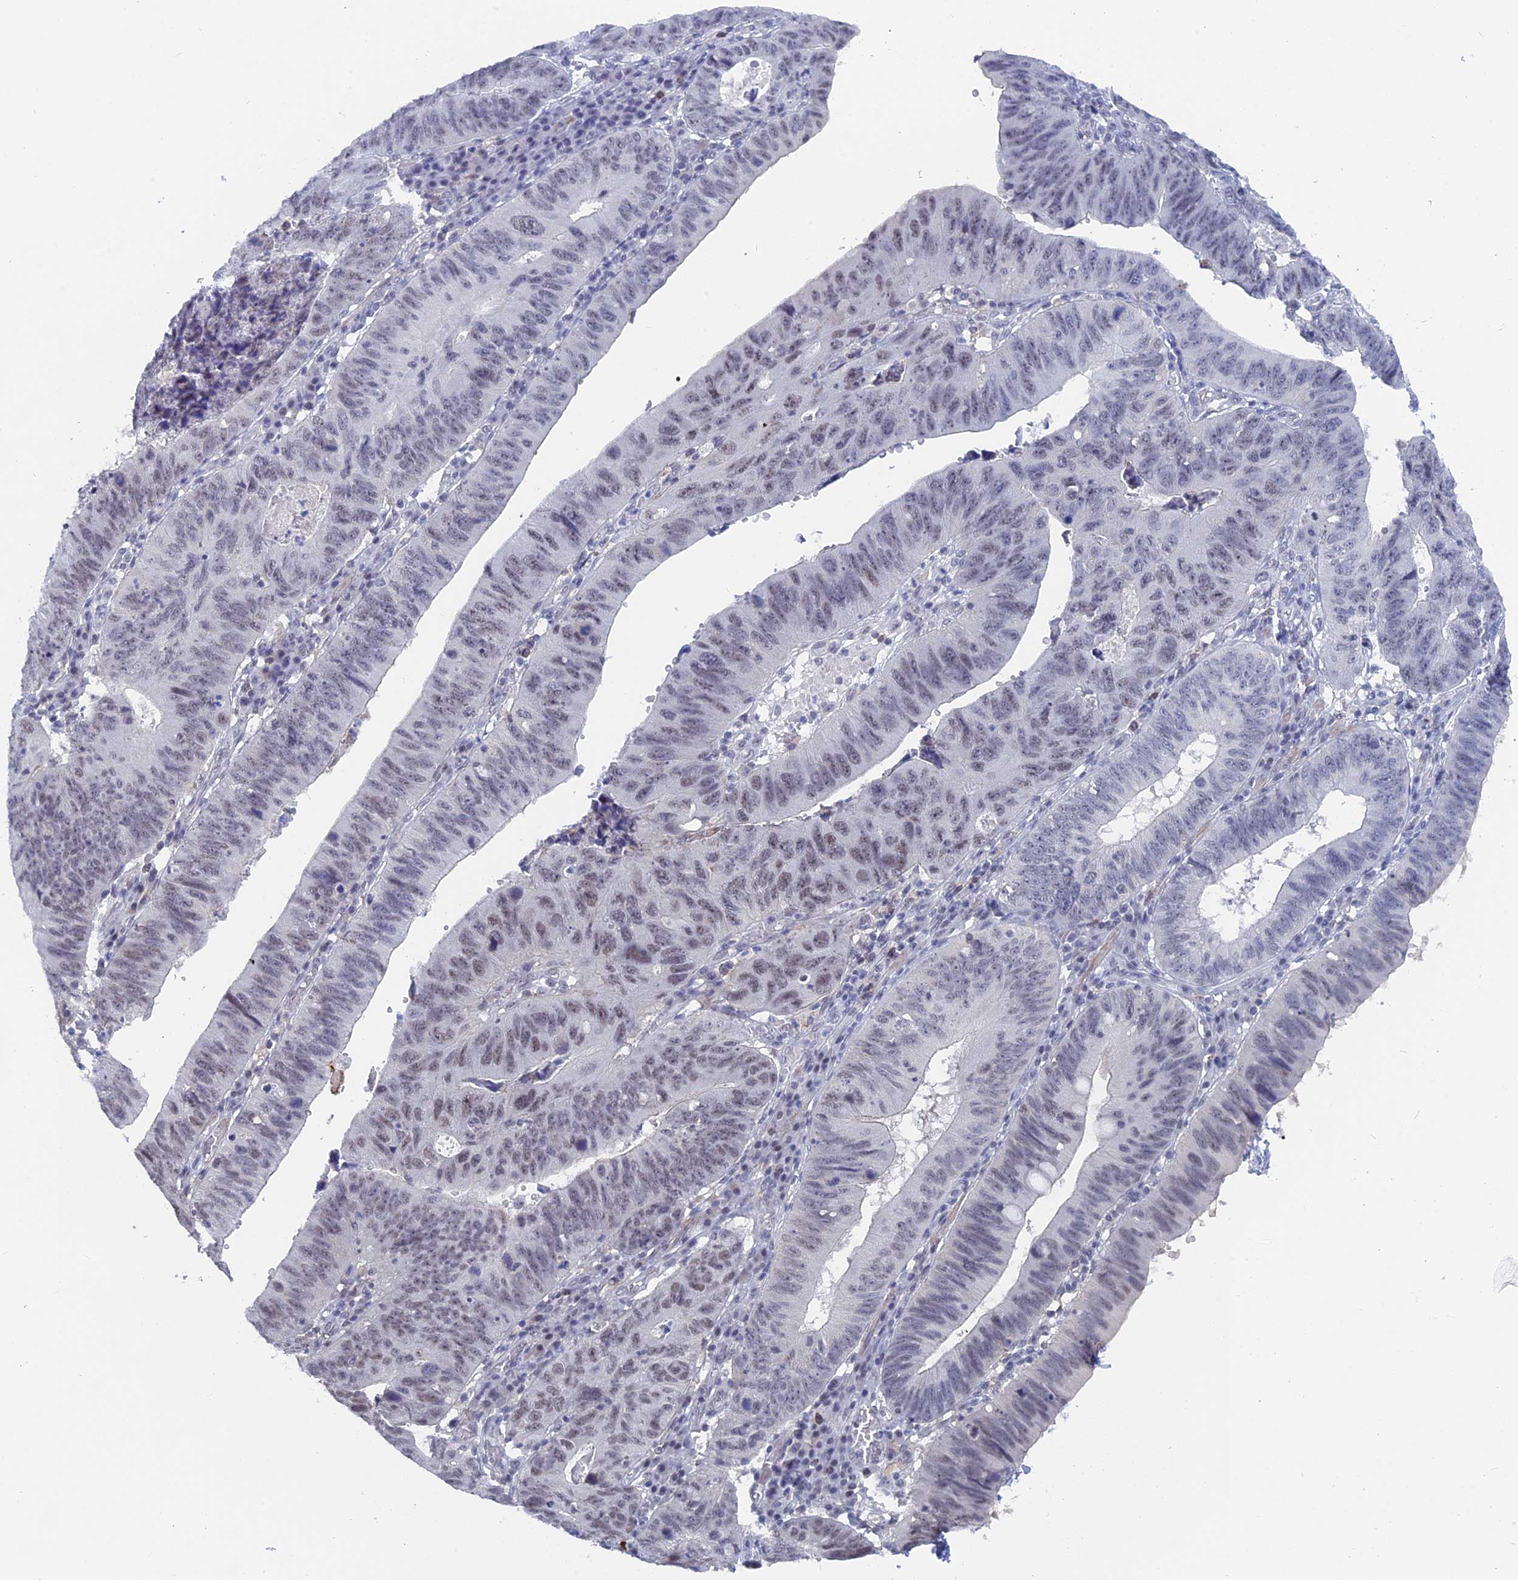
{"staining": {"intensity": "weak", "quantity": "25%-75%", "location": "nuclear"}, "tissue": "stomach cancer", "cell_type": "Tumor cells", "image_type": "cancer", "snomed": [{"axis": "morphology", "description": "Adenocarcinoma, NOS"}, {"axis": "topography", "description": "Stomach"}], "caption": "Stomach cancer (adenocarcinoma) stained for a protein shows weak nuclear positivity in tumor cells. The protein of interest is stained brown, and the nuclei are stained in blue (DAB (3,3'-diaminobenzidine) IHC with brightfield microscopy, high magnification).", "gene": "BRD2", "patient": {"sex": "male", "age": 59}}